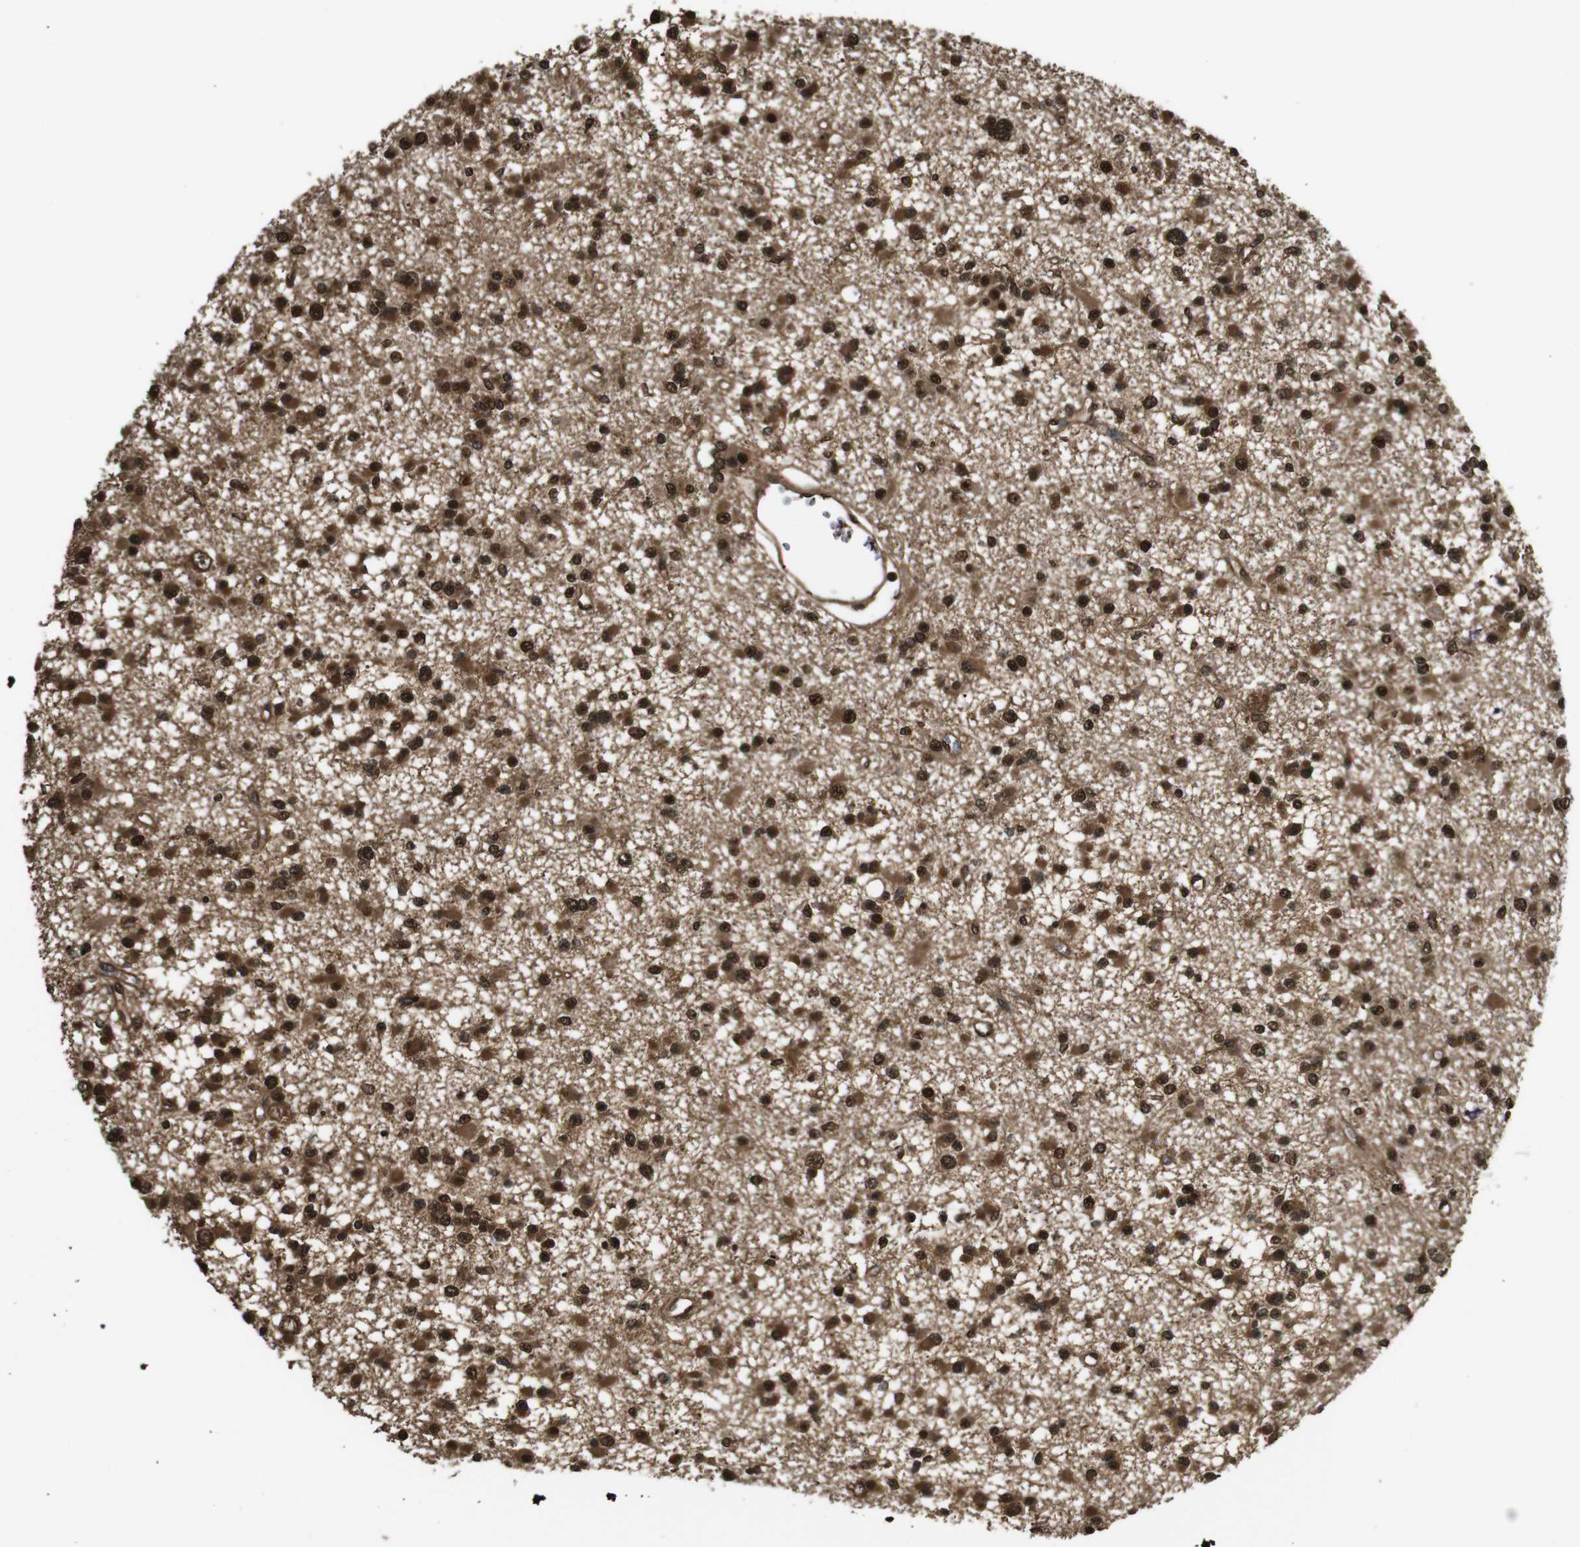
{"staining": {"intensity": "strong", "quantity": ">75%", "location": "cytoplasmic/membranous,nuclear"}, "tissue": "glioma", "cell_type": "Tumor cells", "image_type": "cancer", "snomed": [{"axis": "morphology", "description": "Glioma, malignant, Low grade"}, {"axis": "topography", "description": "Brain"}], "caption": "Protein analysis of malignant glioma (low-grade) tissue displays strong cytoplasmic/membranous and nuclear positivity in approximately >75% of tumor cells.", "gene": "VCP", "patient": {"sex": "female", "age": 22}}